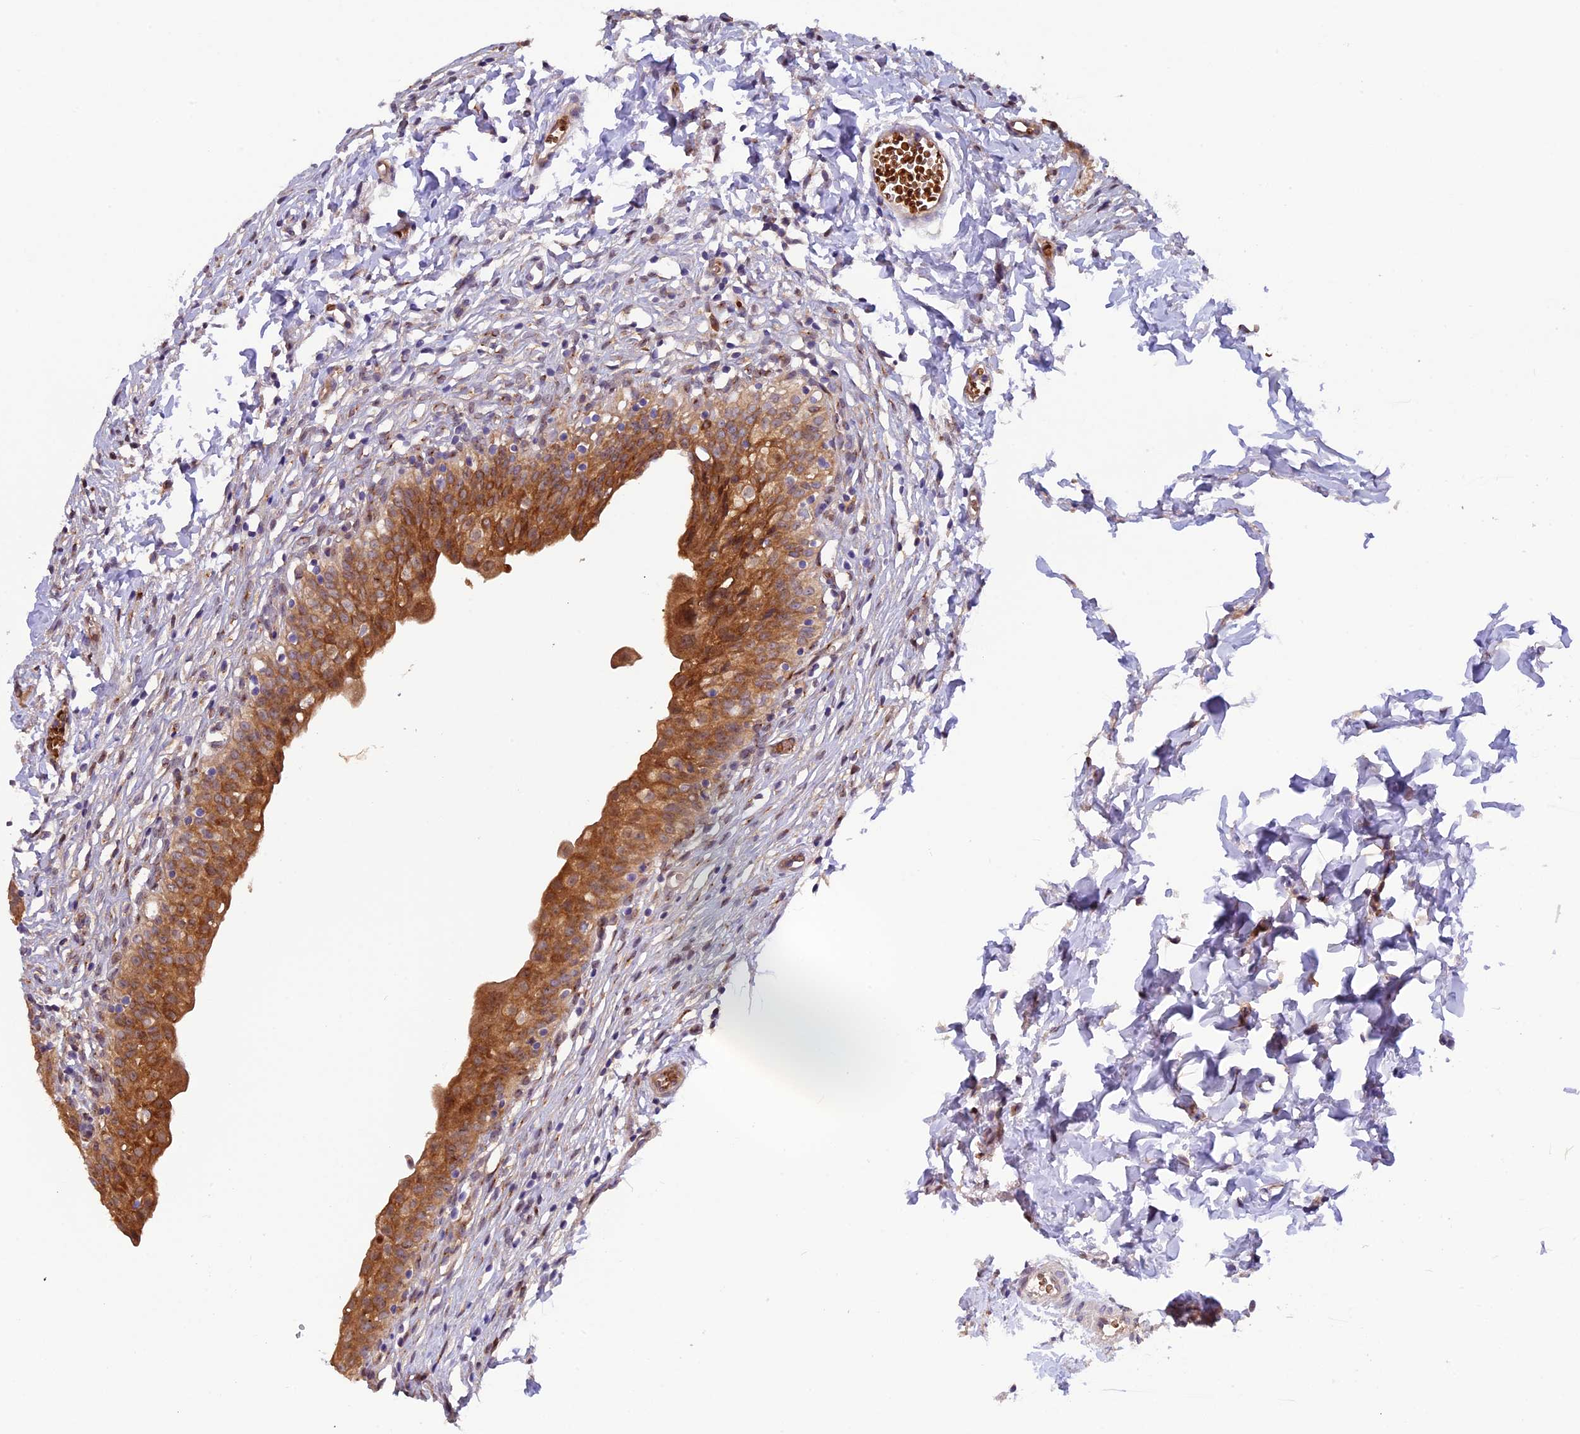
{"staining": {"intensity": "strong", "quantity": ">75%", "location": "cytoplasmic/membranous"}, "tissue": "urinary bladder", "cell_type": "Urothelial cells", "image_type": "normal", "snomed": [{"axis": "morphology", "description": "Normal tissue, NOS"}, {"axis": "topography", "description": "Urinary bladder"}], "caption": "Immunohistochemical staining of benign human urinary bladder exhibits strong cytoplasmic/membranous protein staining in approximately >75% of urothelial cells.", "gene": "CCDC9B", "patient": {"sex": "male", "age": 55}}